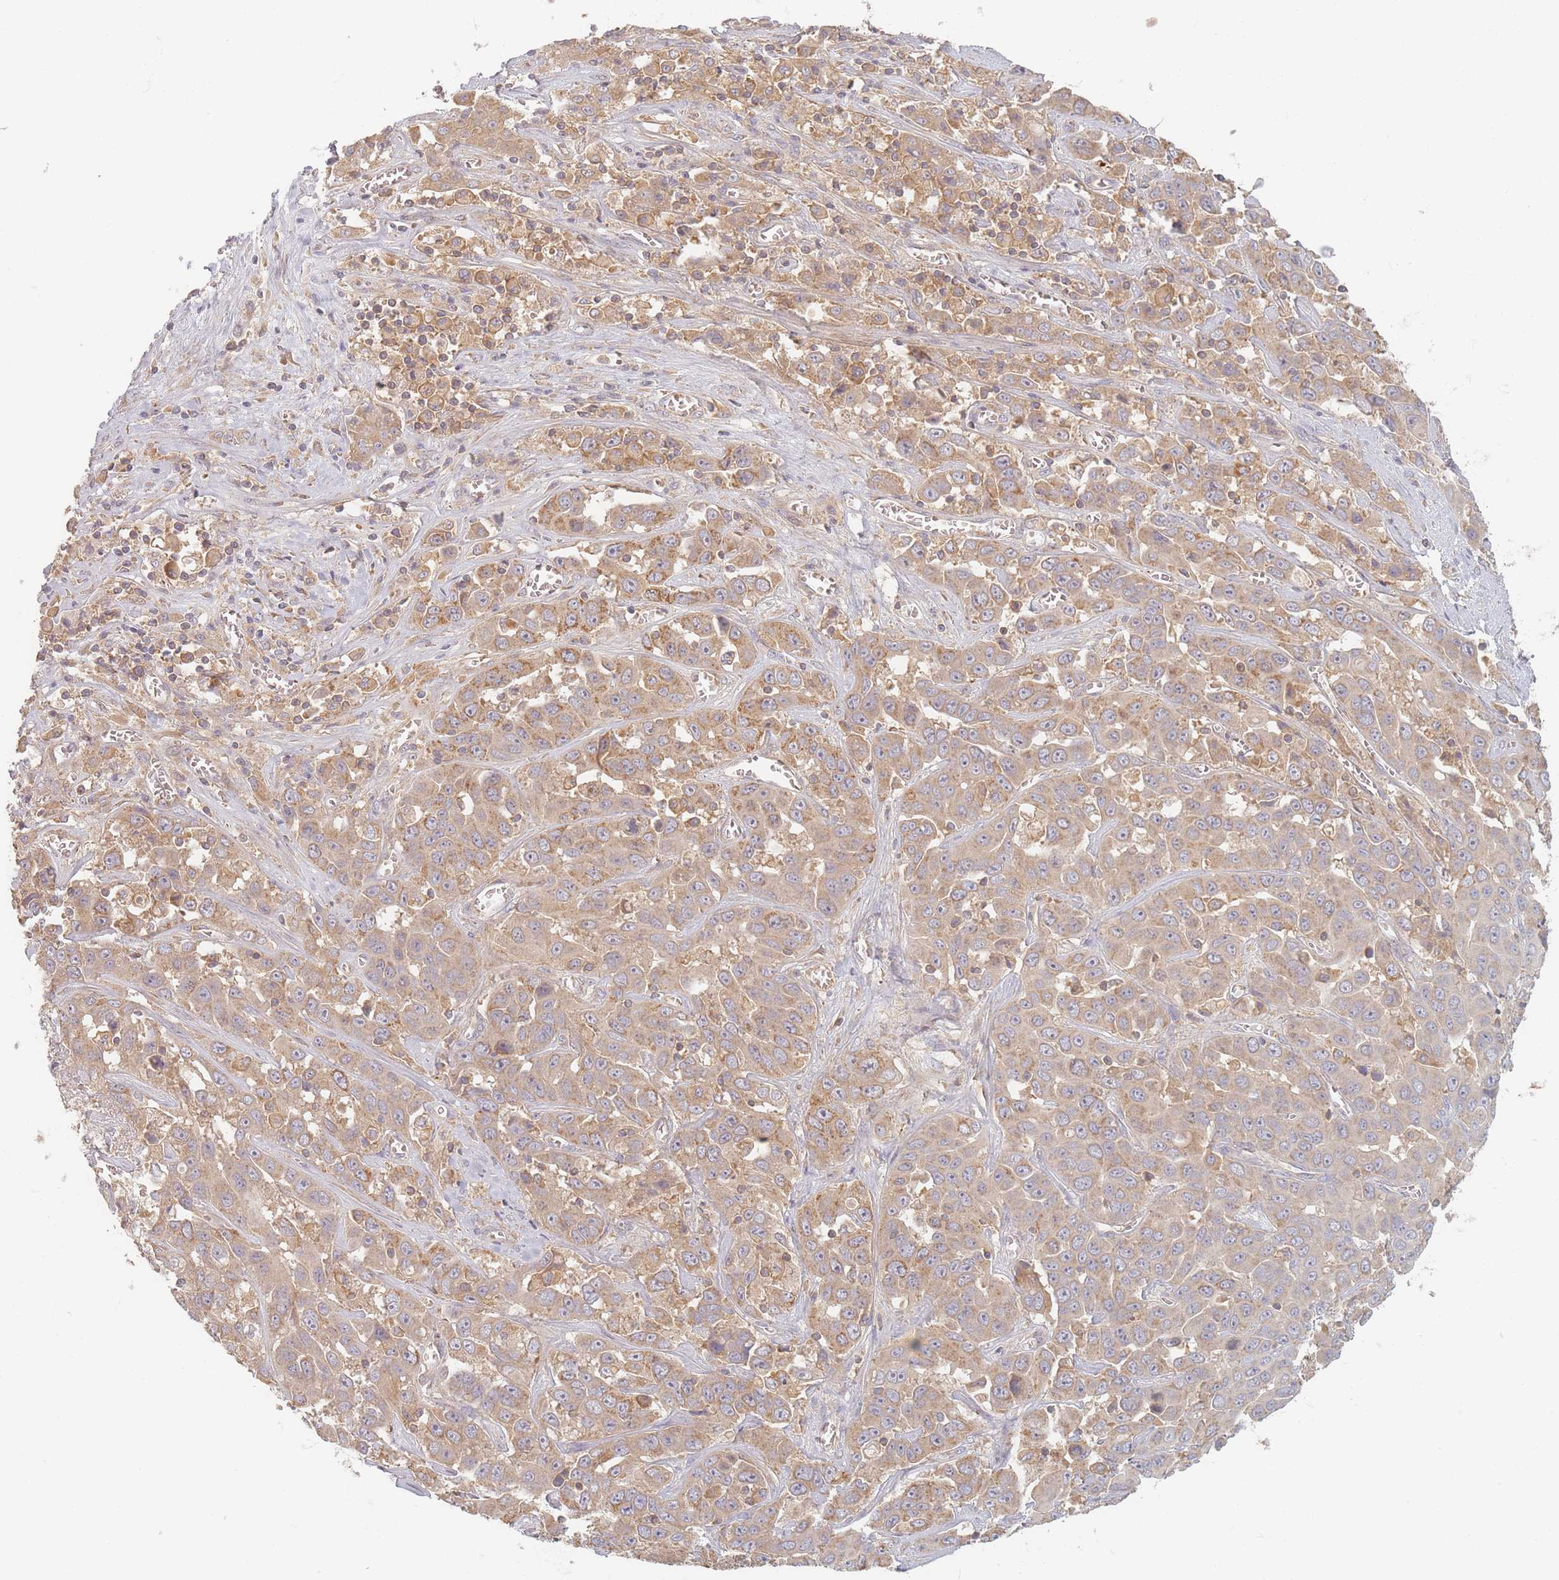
{"staining": {"intensity": "moderate", "quantity": ">75%", "location": "cytoplasmic/membranous"}, "tissue": "liver cancer", "cell_type": "Tumor cells", "image_type": "cancer", "snomed": [{"axis": "morphology", "description": "Cholangiocarcinoma"}, {"axis": "topography", "description": "Liver"}], "caption": "A micrograph of human cholangiocarcinoma (liver) stained for a protein displays moderate cytoplasmic/membranous brown staining in tumor cells. (Stains: DAB (3,3'-diaminobenzidine) in brown, nuclei in blue, Microscopy: brightfield microscopy at high magnification).", "gene": "SLC35F3", "patient": {"sex": "female", "age": 52}}